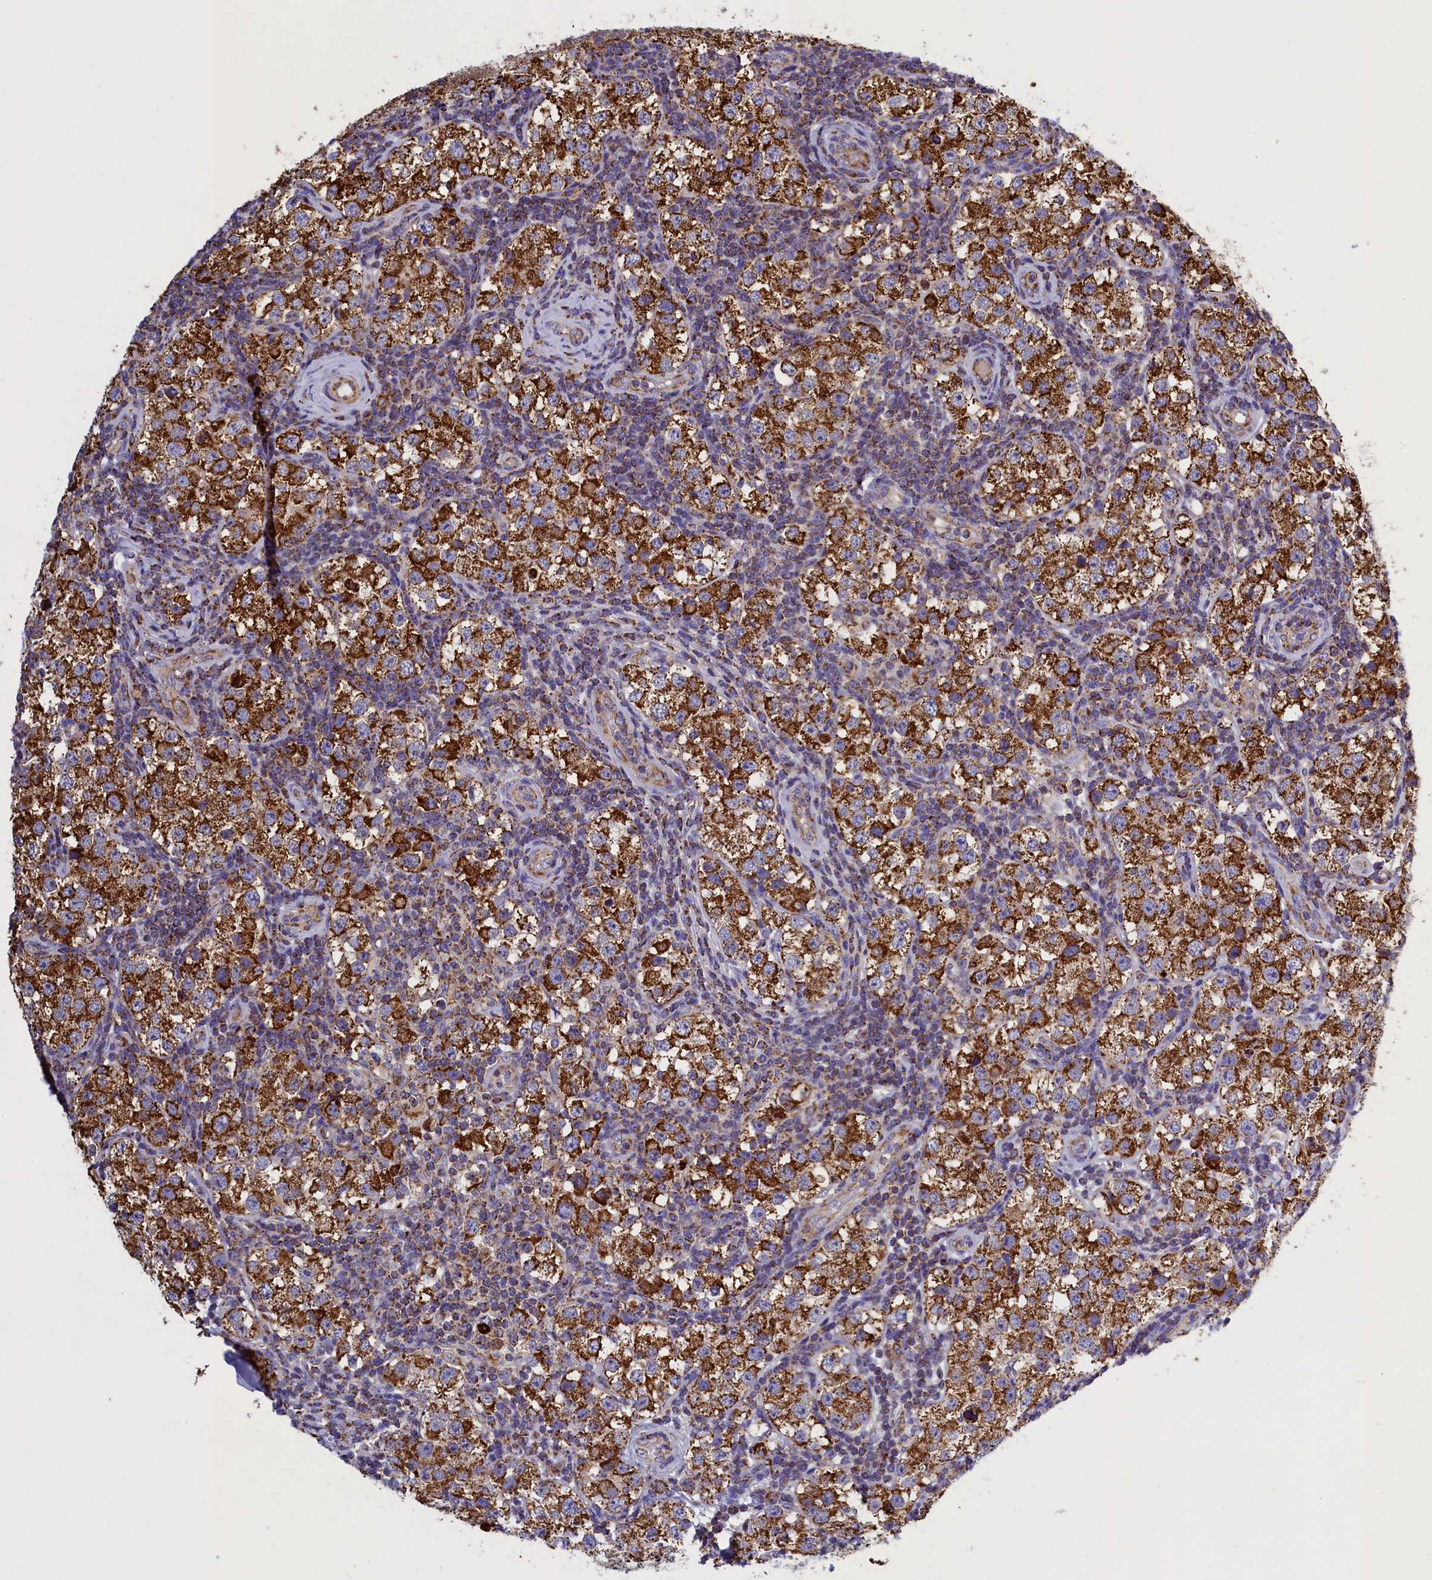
{"staining": {"intensity": "strong", "quantity": ">75%", "location": "cytoplasmic/membranous"}, "tissue": "testis cancer", "cell_type": "Tumor cells", "image_type": "cancer", "snomed": [{"axis": "morphology", "description": "Seminoma, NOS"}, {"axis": "topography", "description": "Testis"}], "caption": "Strong cytoplasmic/membranous protein expression is present in about >75% of tumor cells in seminoma (testis).", "gene": "IFT122", "patient": {"sex": "male", "age": 34}}